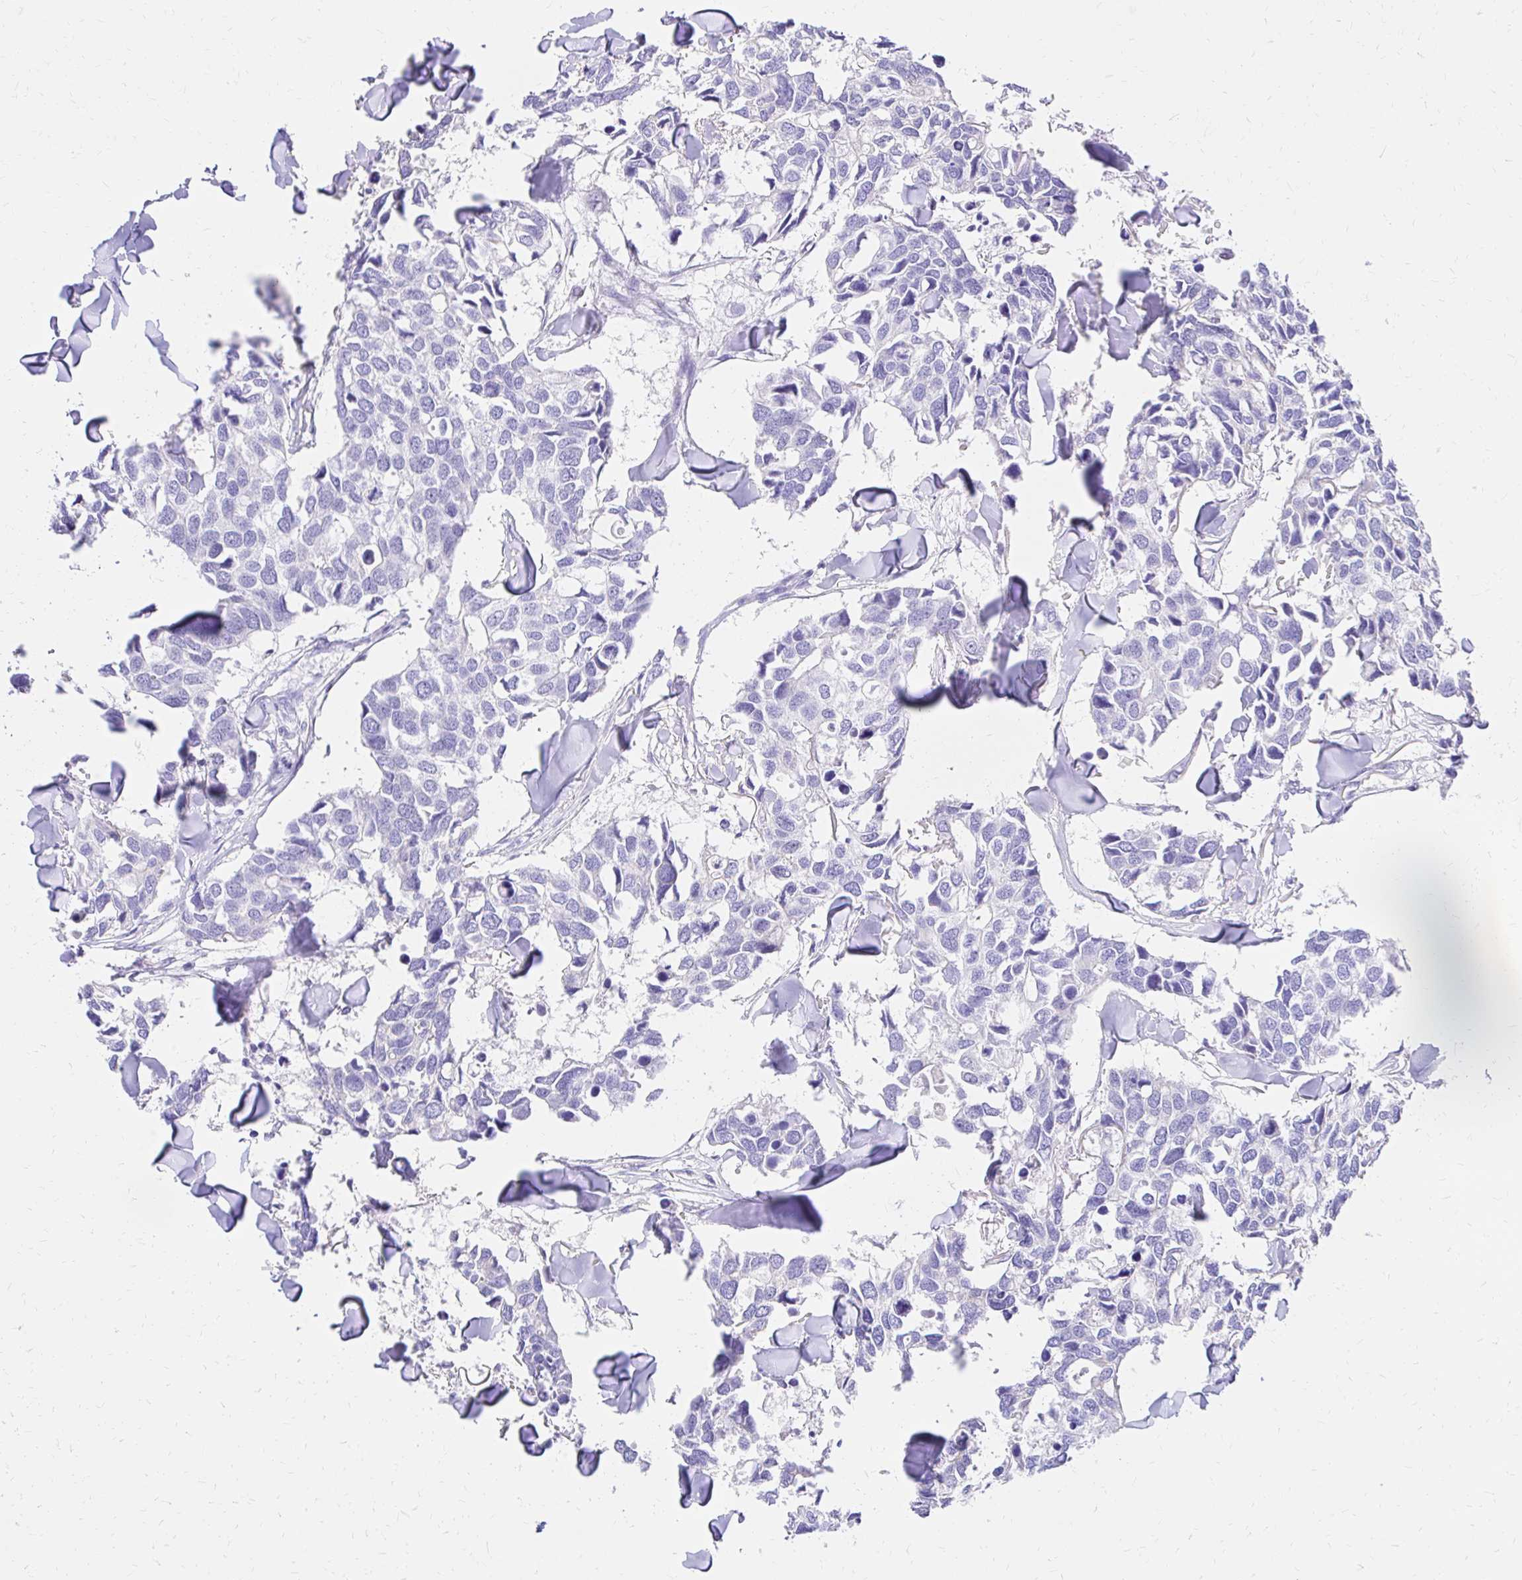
{"staining": {"intensity": "negative", "quantity": "none", "location": "none"}, "tissue": "breast cancer", "cell_type": "Tumor cells", "image_type": "cancer", "snomed": [{"axis": "morphology", "description": "Duct carcinoma"}, {"axis": "topography", "description": "Breast"}], "caption": "Immunohistochemistry histopathology image of human invasive ductal carcinoma (breast) stained for a protein (brown), which exhibits no positivity in tumor cells.", "gene": "S100G", "patient": {"sex": "female", "age": 83}}